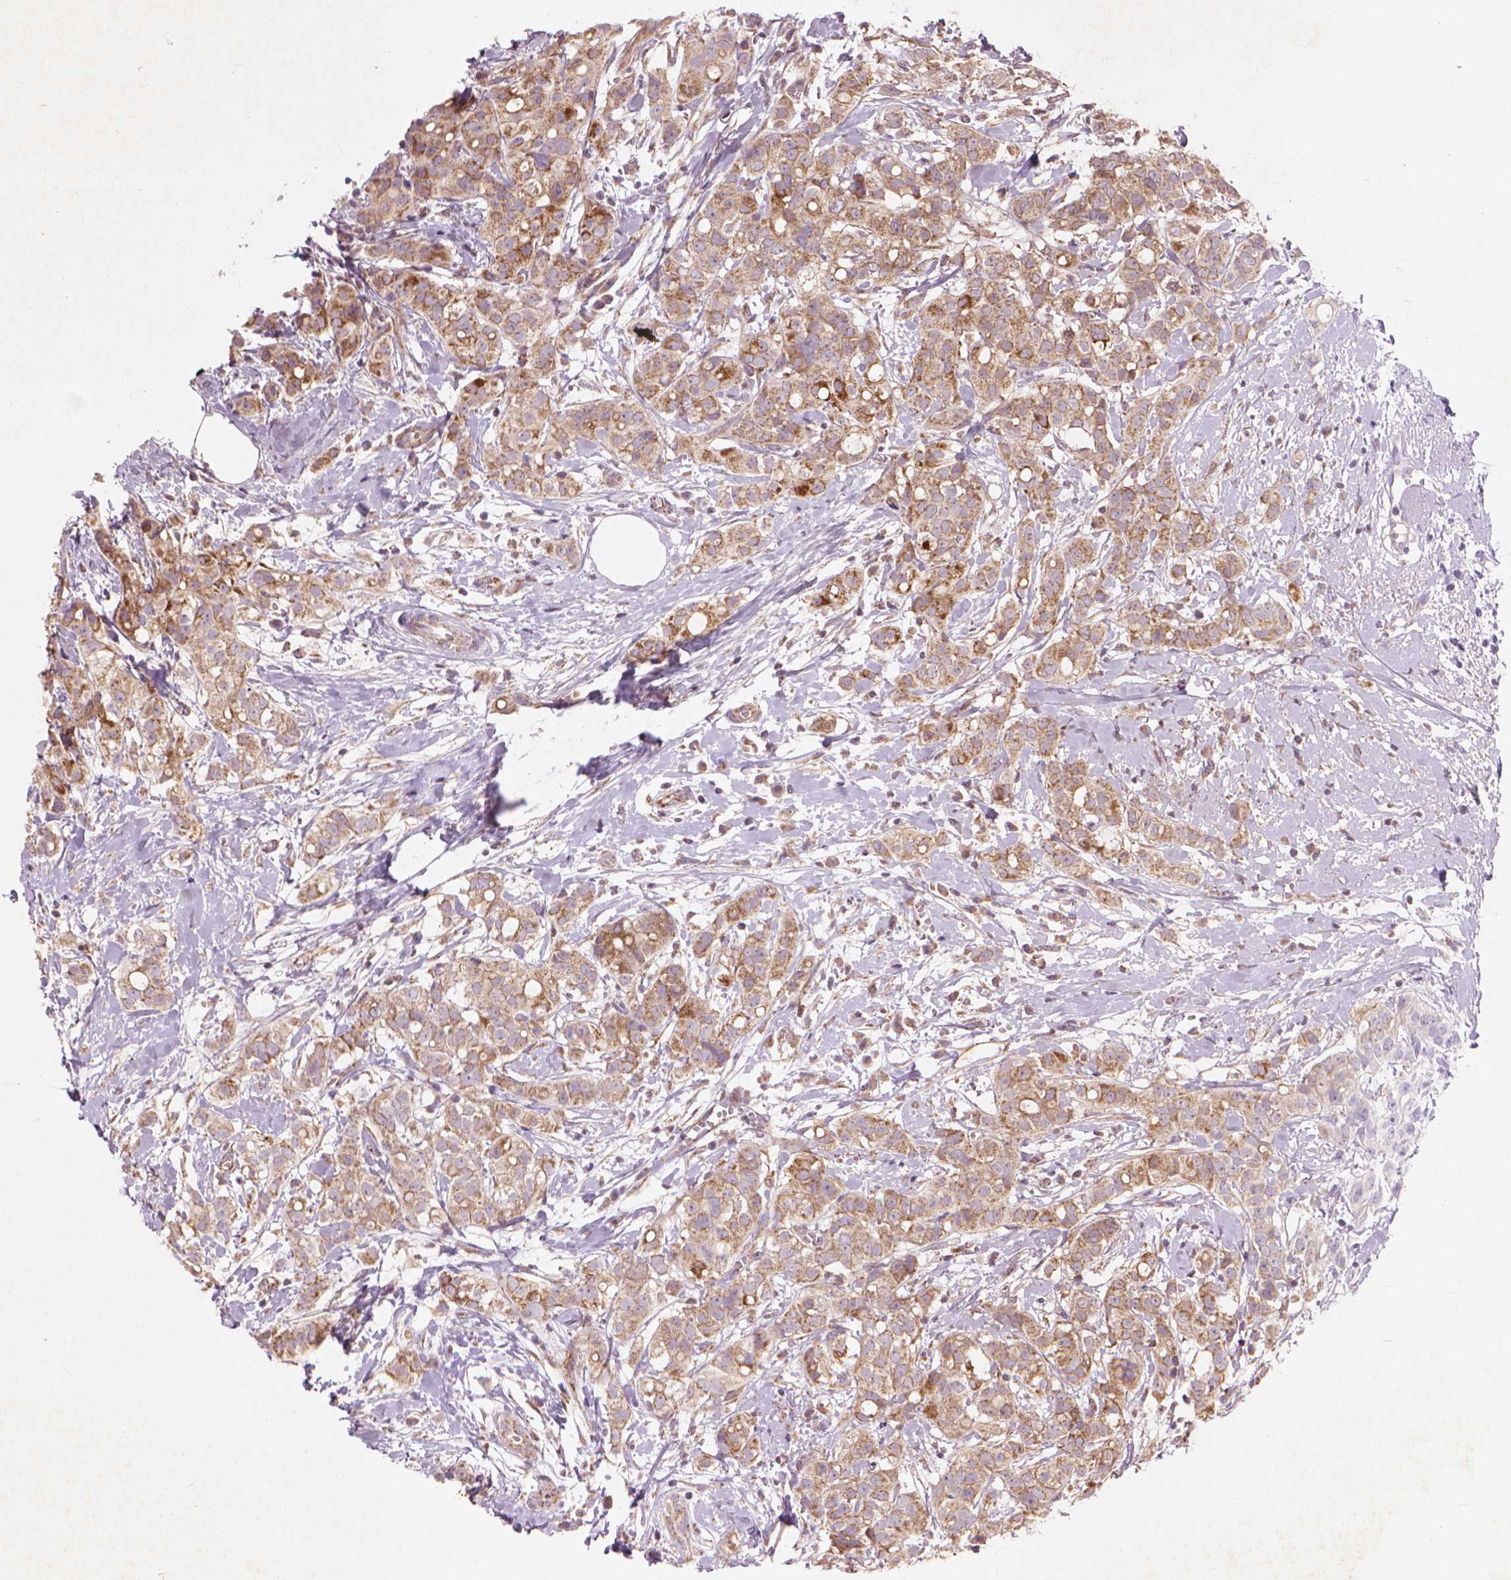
{"staining": {"intensity": "moderate", "quantity": ">75%", "location": "cytoplasmic/membranous"}, "tissue": "breast cancer", "cell_type": "Tumor cells", "image_type": "cancer", "snomed": [{"axis": "morphology", "description": "Duct carcinoma"}, {"axis": "topography", "description": "Breast"}], "caption": "Human breast cancer stained with a protein marker demonstrates moderate staining in tumor cells.", "gene": "NLRX1", "patient": {"sex": "female", "age": 40}}